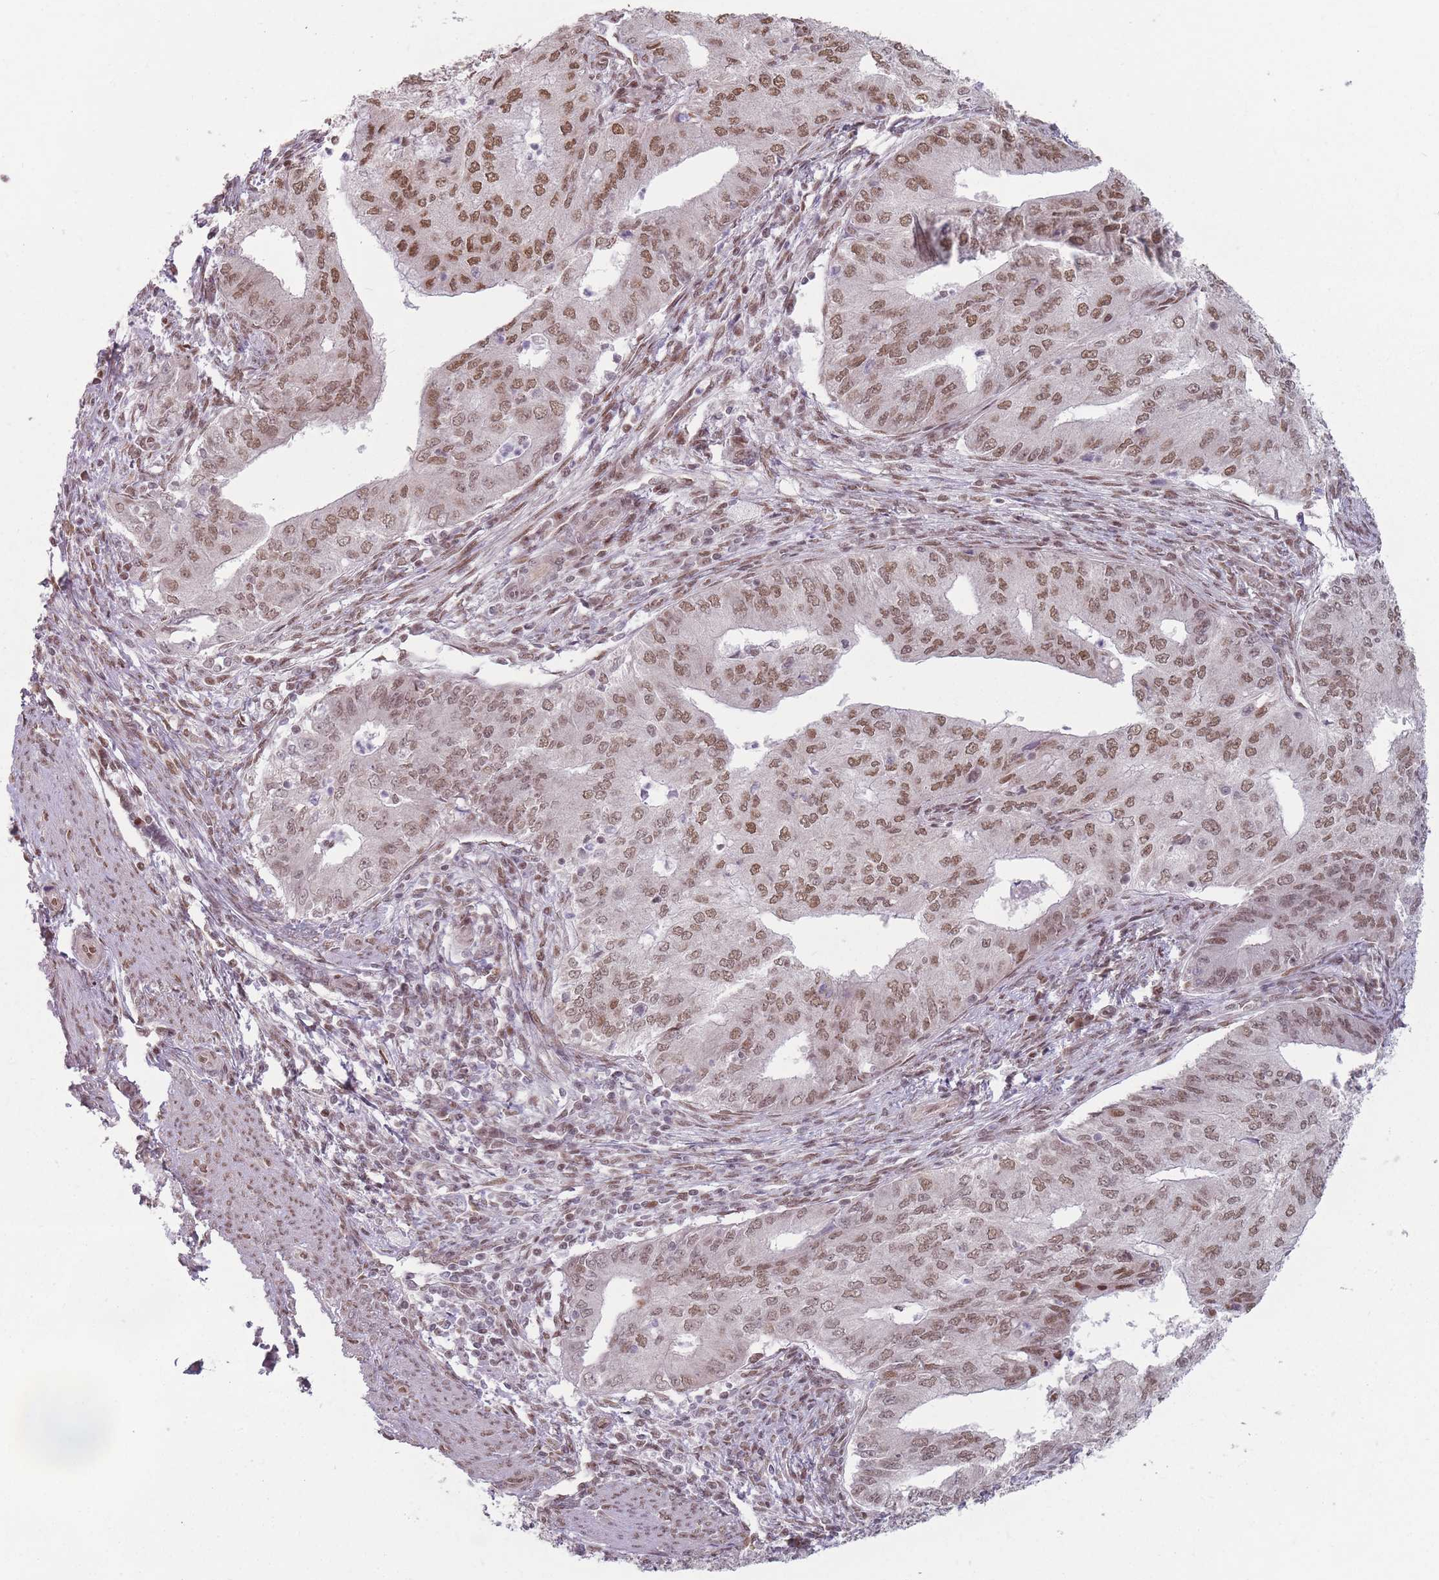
{"staining": {"intensity": "moderate", "quantity": ">75%", "location": "nuclear"}, "tissue": "endometrial cancer", "cell_type": "Tumor cells", "image_type": "cancer", "snomed": [{"axis": "morphology", "description": "Adenocarcinoma, NOS"}, {"axis": "topography", "description": "Endometrium"}], "caption": "IHC (DAB (3,3'-diaminobenzidine)) staining of endometrial adenocarcinoma exhibits moderate nuclear protein positivity in about >75% of tumor cells.", "gene": "SH3BGRL2", "patient": {"sex": "female", "age": 50}}